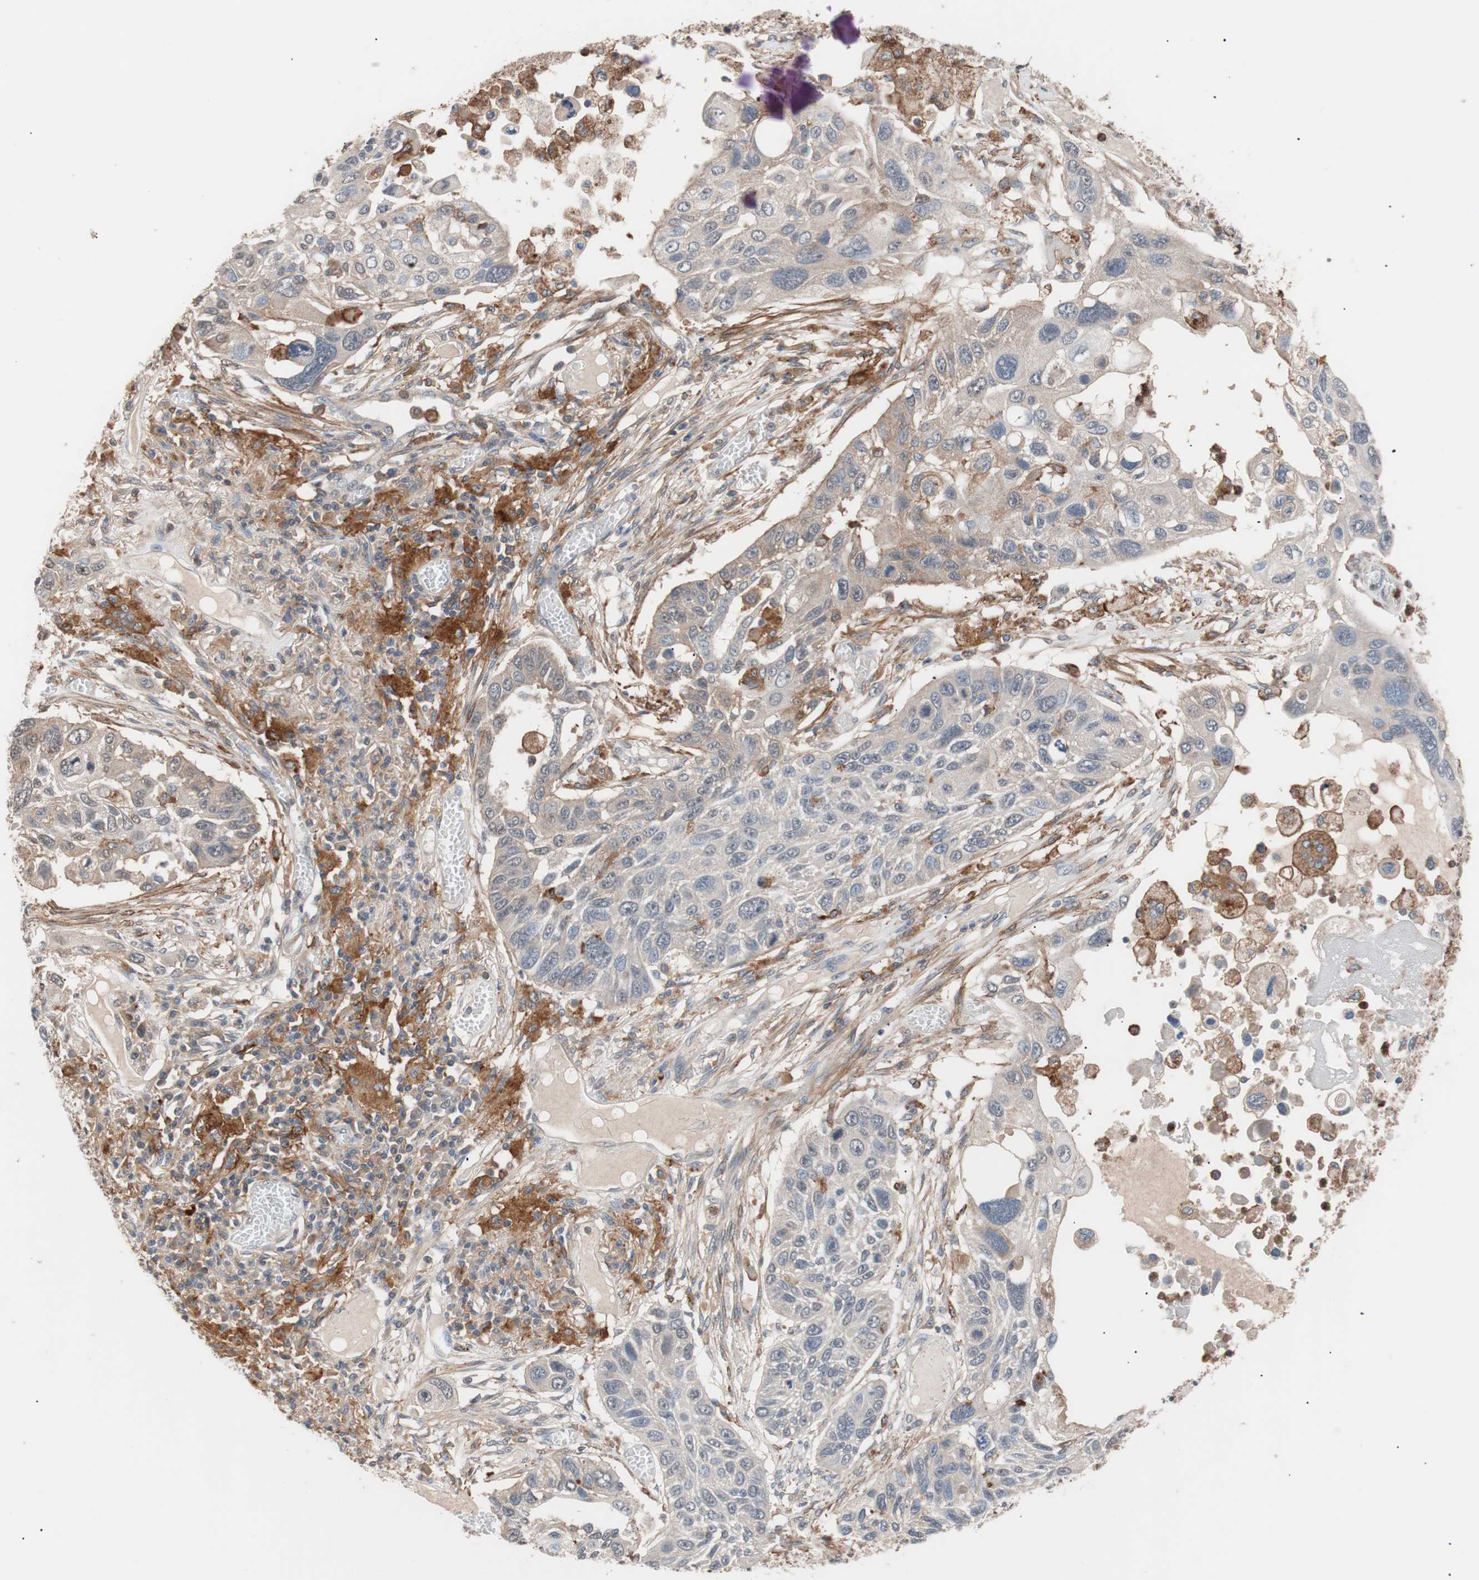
{"staining": {"intensity": "moderate", "quantity": "<25%", "location": "cytoplasmic/membranous"}, "tissue": "lung cancer", "cell_type": "Tumor cells", "image_type": "cancer", "snomed": [{"axis": "morphology", "description": "Squamous cell carcinoma, NOS"}, {"axis": "topography", "description": "Lung"}], "caption": "Protein staining exhibits moderate cytoplasmic/membranous staining in about <25% of tumor cells in lung cancer (squamous cell carcinoma).", "gene": "LITAF", "patient": {"sex": "male", "age": 71}}